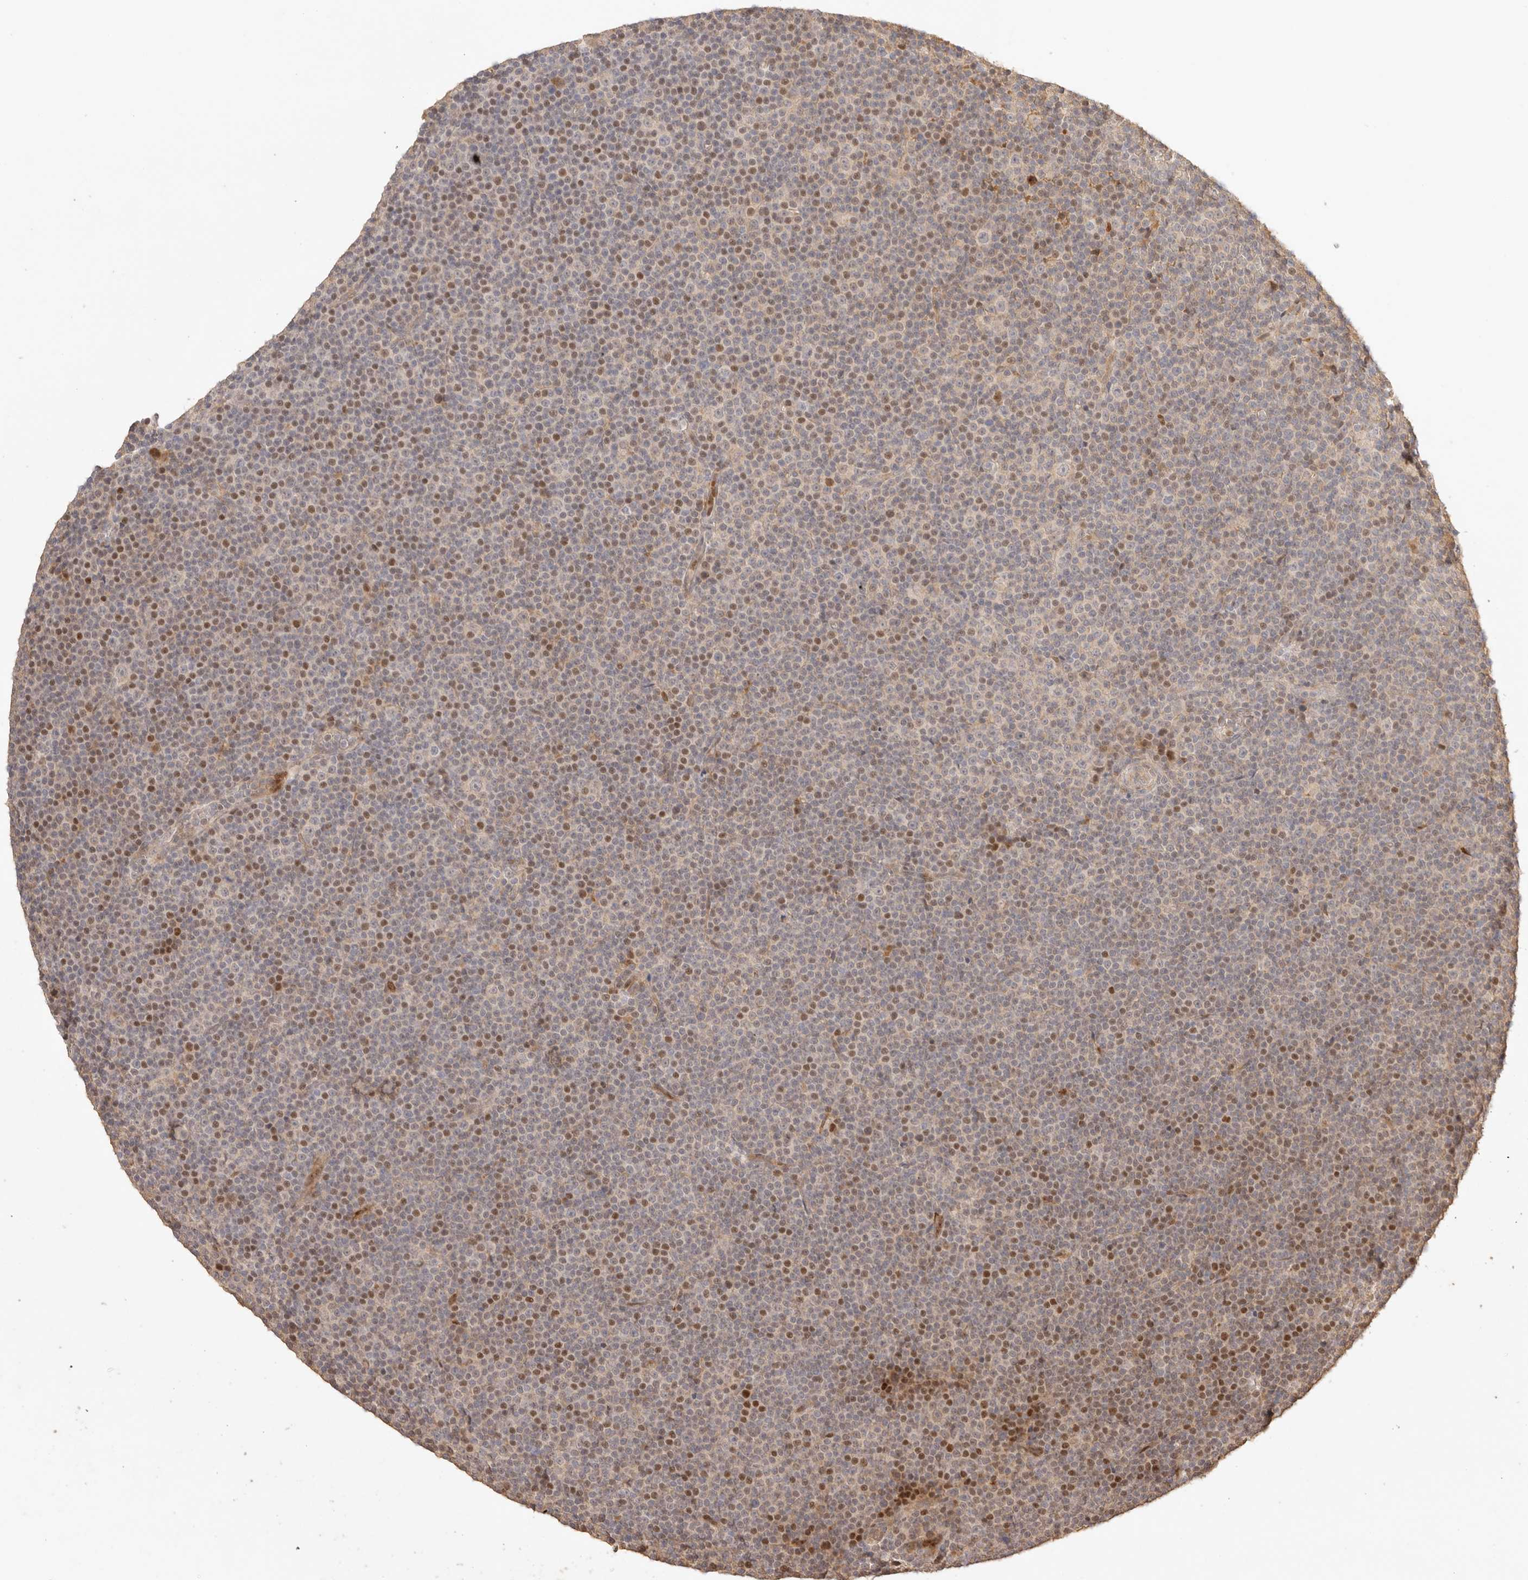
{"staining": {"intensity": "moderate", "quantity": "<25%", "location": "nuclear"}, "tissue": "lymphoma", "cell_type": "Tumor cells", "image_type": "cancer", "snomed": [{"axis": "morphology", "description": "Malignant lymphoma, non-Hodgkin's type, Low grade"}, {"axis": "topography", "description": "Lymph node"}], "caption": "IHC micrograph of neoplastic tissue: human malignant lymphoma, non-Hodgkin's type (low-grade) stained using IHC reveals low levels of moderate protein expression localized specifically in the nuclear of tumor cells, appearing as a nuclear brown color.", "gene": "PHLDA3", "patient": {"sex": "female", "age": 67}}